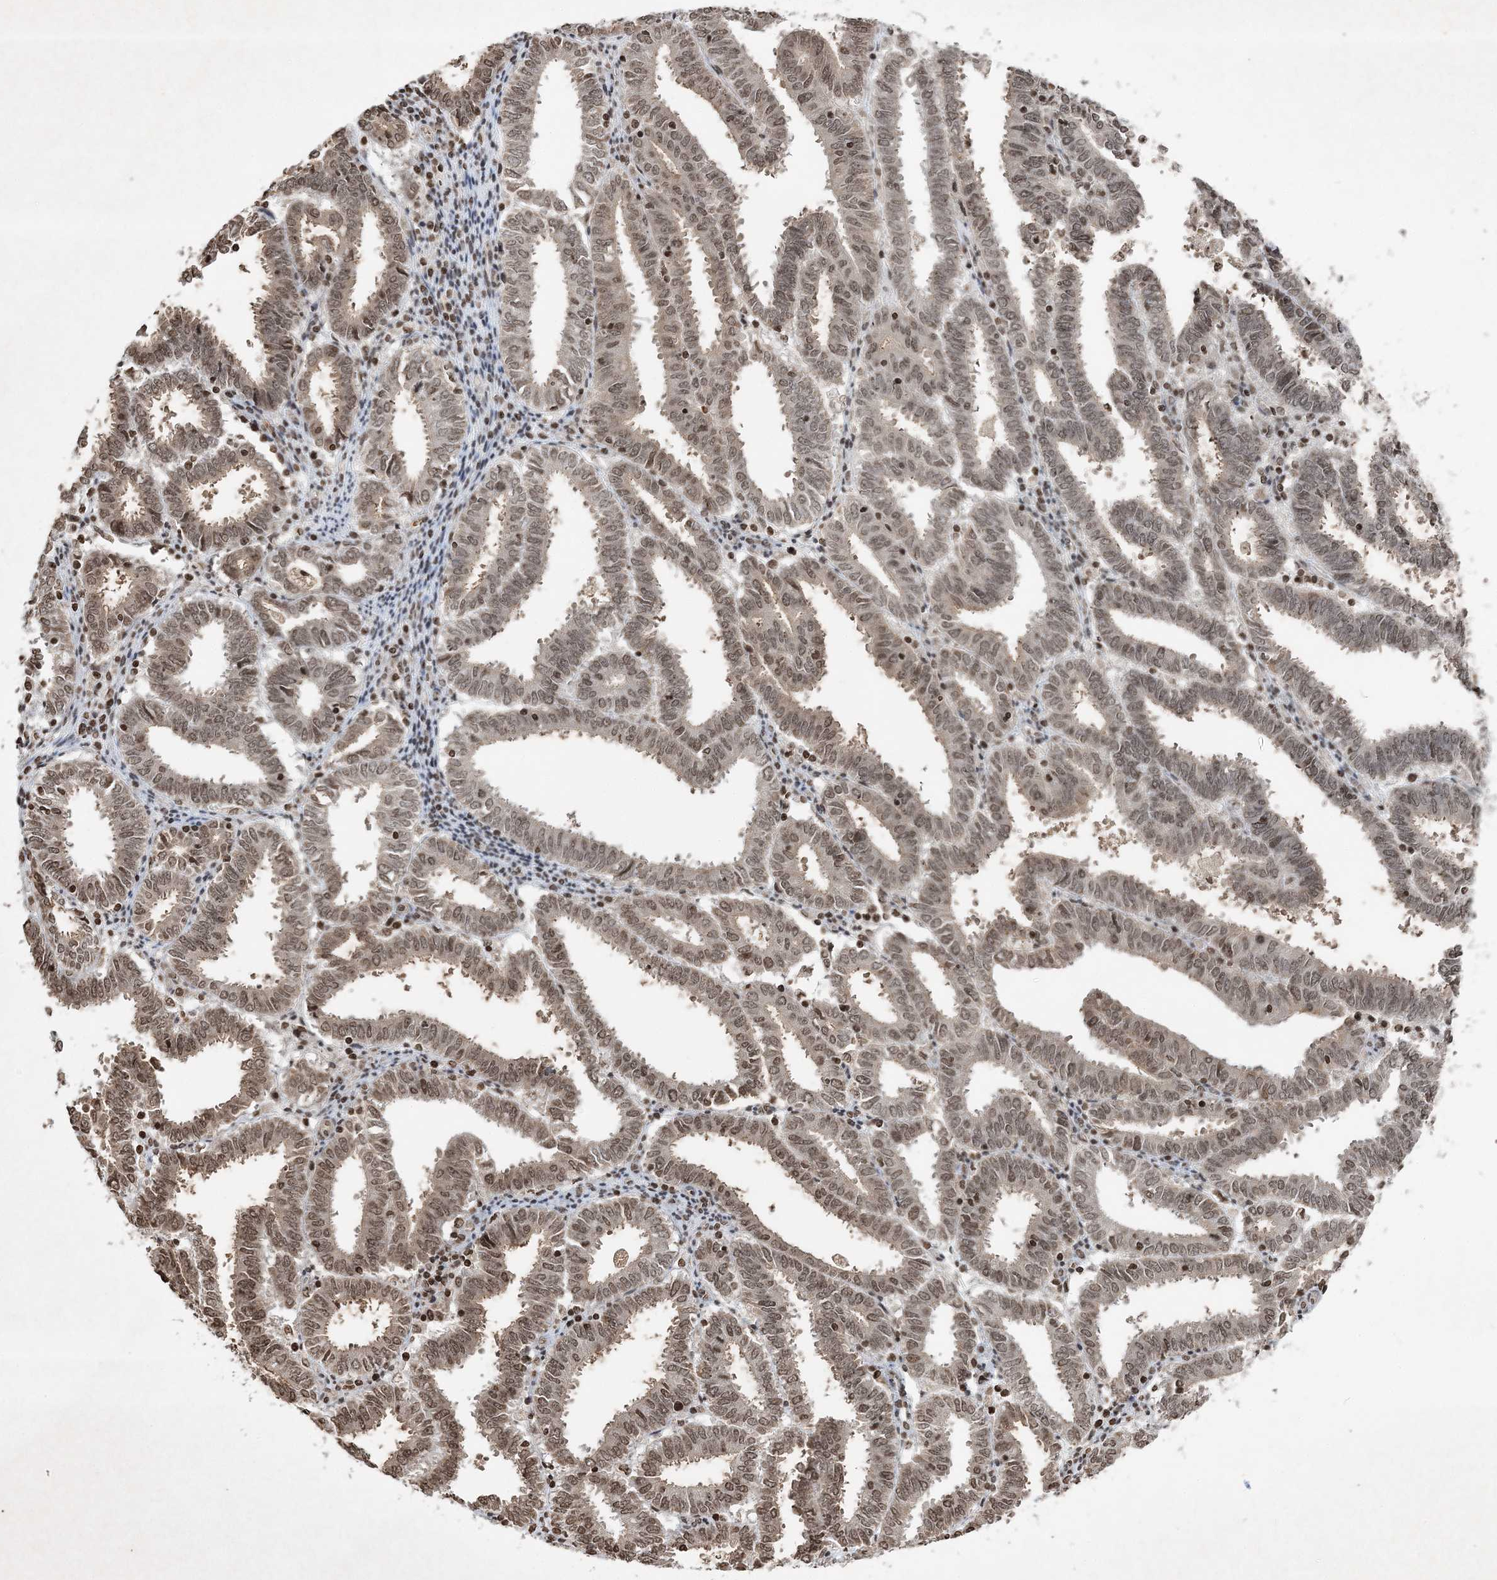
{"staining": {"intensity": "moderate", "quantity": ">75%", "location": "nuclear"}, "tissue": "endometrial cancer", "cell_type": "Tumor cells", "image_type": "cancer", "snomed": [{"axis": "morphology", "description": "Adenocarcinoma, NOS"}, {"axis": "topography", "description": "Uterus"}], "caption": "Moderate nuclear positivity for a protein is seen in about >75% of tumor cells of endometrial adenocarcinoma using immunohistochemistry (IHC).", "gene": "NEDD9", "patient": {"sex": "female", "age": 83}}